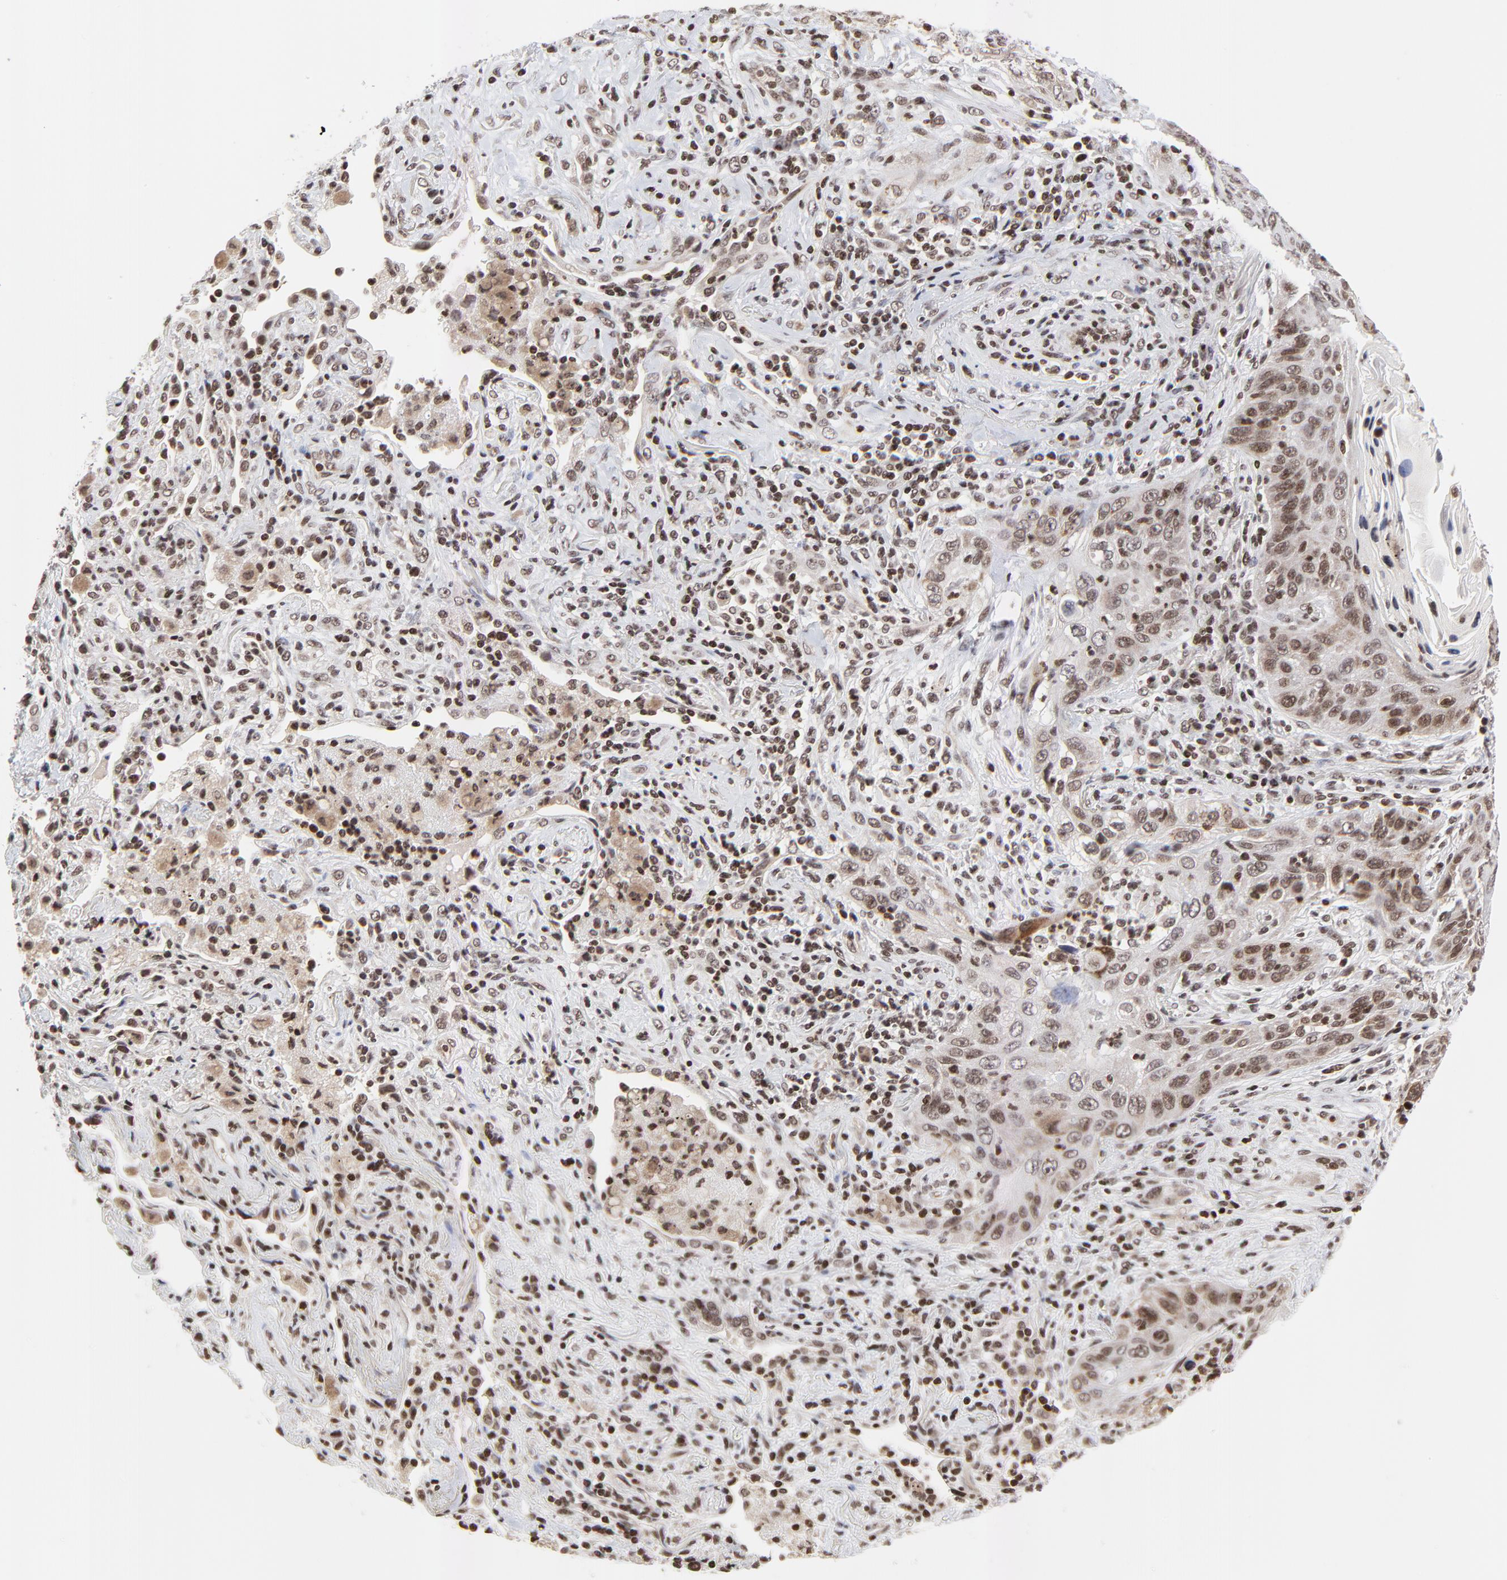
{"staining": {"intensity": "moderate", "quantity": ">75%", "location": "cytoplasmic/membranous,nuclear"}, "tissue": "lung cancer", "cell_type": "Tumor cells", "image_type": "cancer", "snomed": [{"axis": "morphology", "description": "Squamous cell carcinoma, NOS"}, {"axis": "topography", "description": "Lung"}], "caption": "This histopathology image displays immunohistochemistry staining of human lung squamous cell carcinoma, with medium moderate cytoplasmic/membranous and nuclear staining in about >75% of tumor cells.", "gene": "ZNF777", "patient": {"sex": "female", "age": 67}}